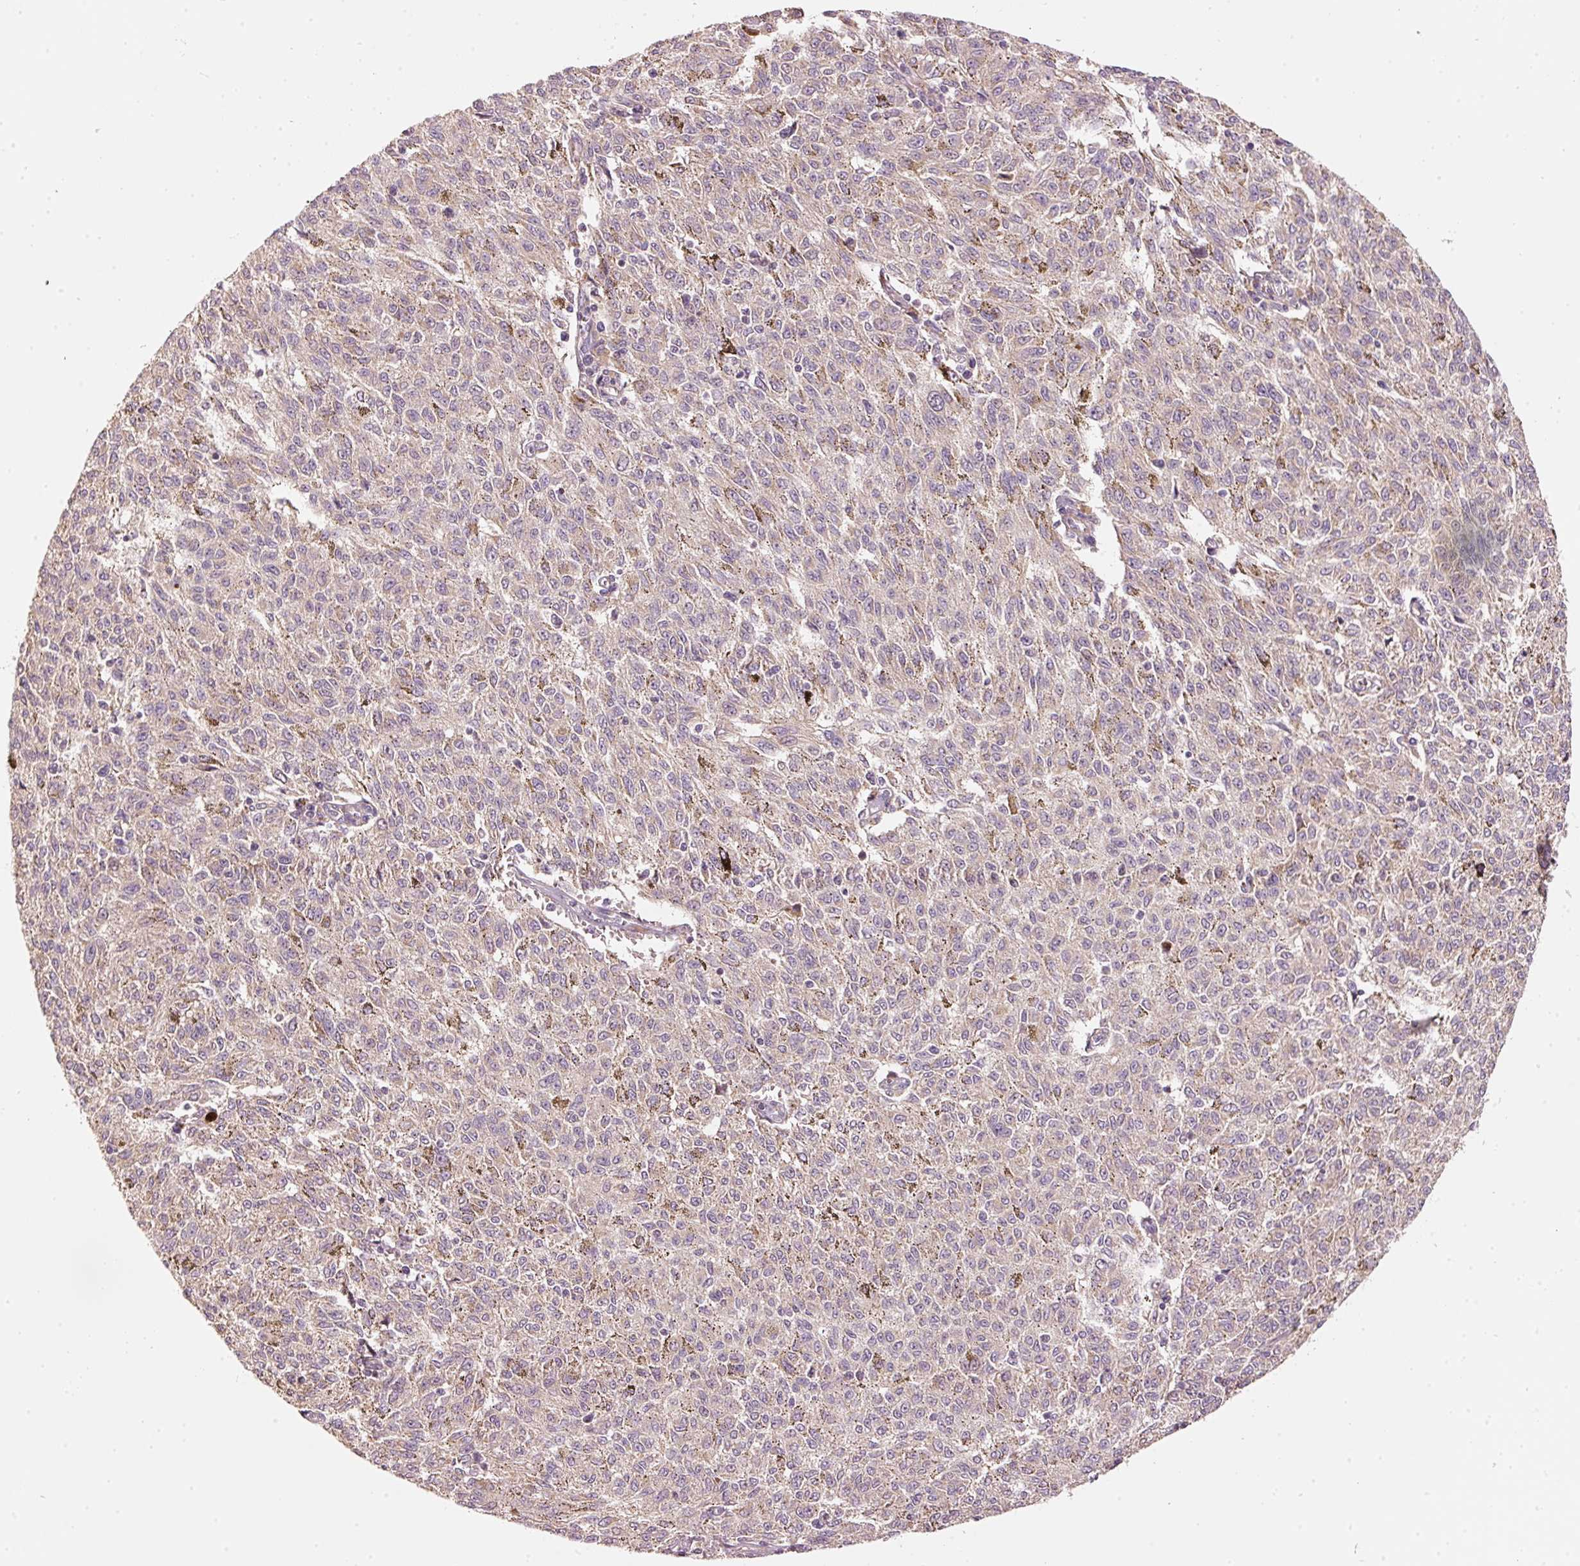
{"staining": {"intensity": "negative", "quantity": "none", "location": "none"}, "tissue": "melanoma", "cell_type": "Tumor cells", "image_type": "cancer", "snomed": [{"axis": "morphology", "description": "Malignant melanoma, NOS"}, {"axis": "topography", "description": "Skin"}], "caption": "Protein analysis of malignant melanoma shows no significant positivity in tumor cells.", "gene": "ARHGAP22", "patient": {"sex": "female", "age": 72}}